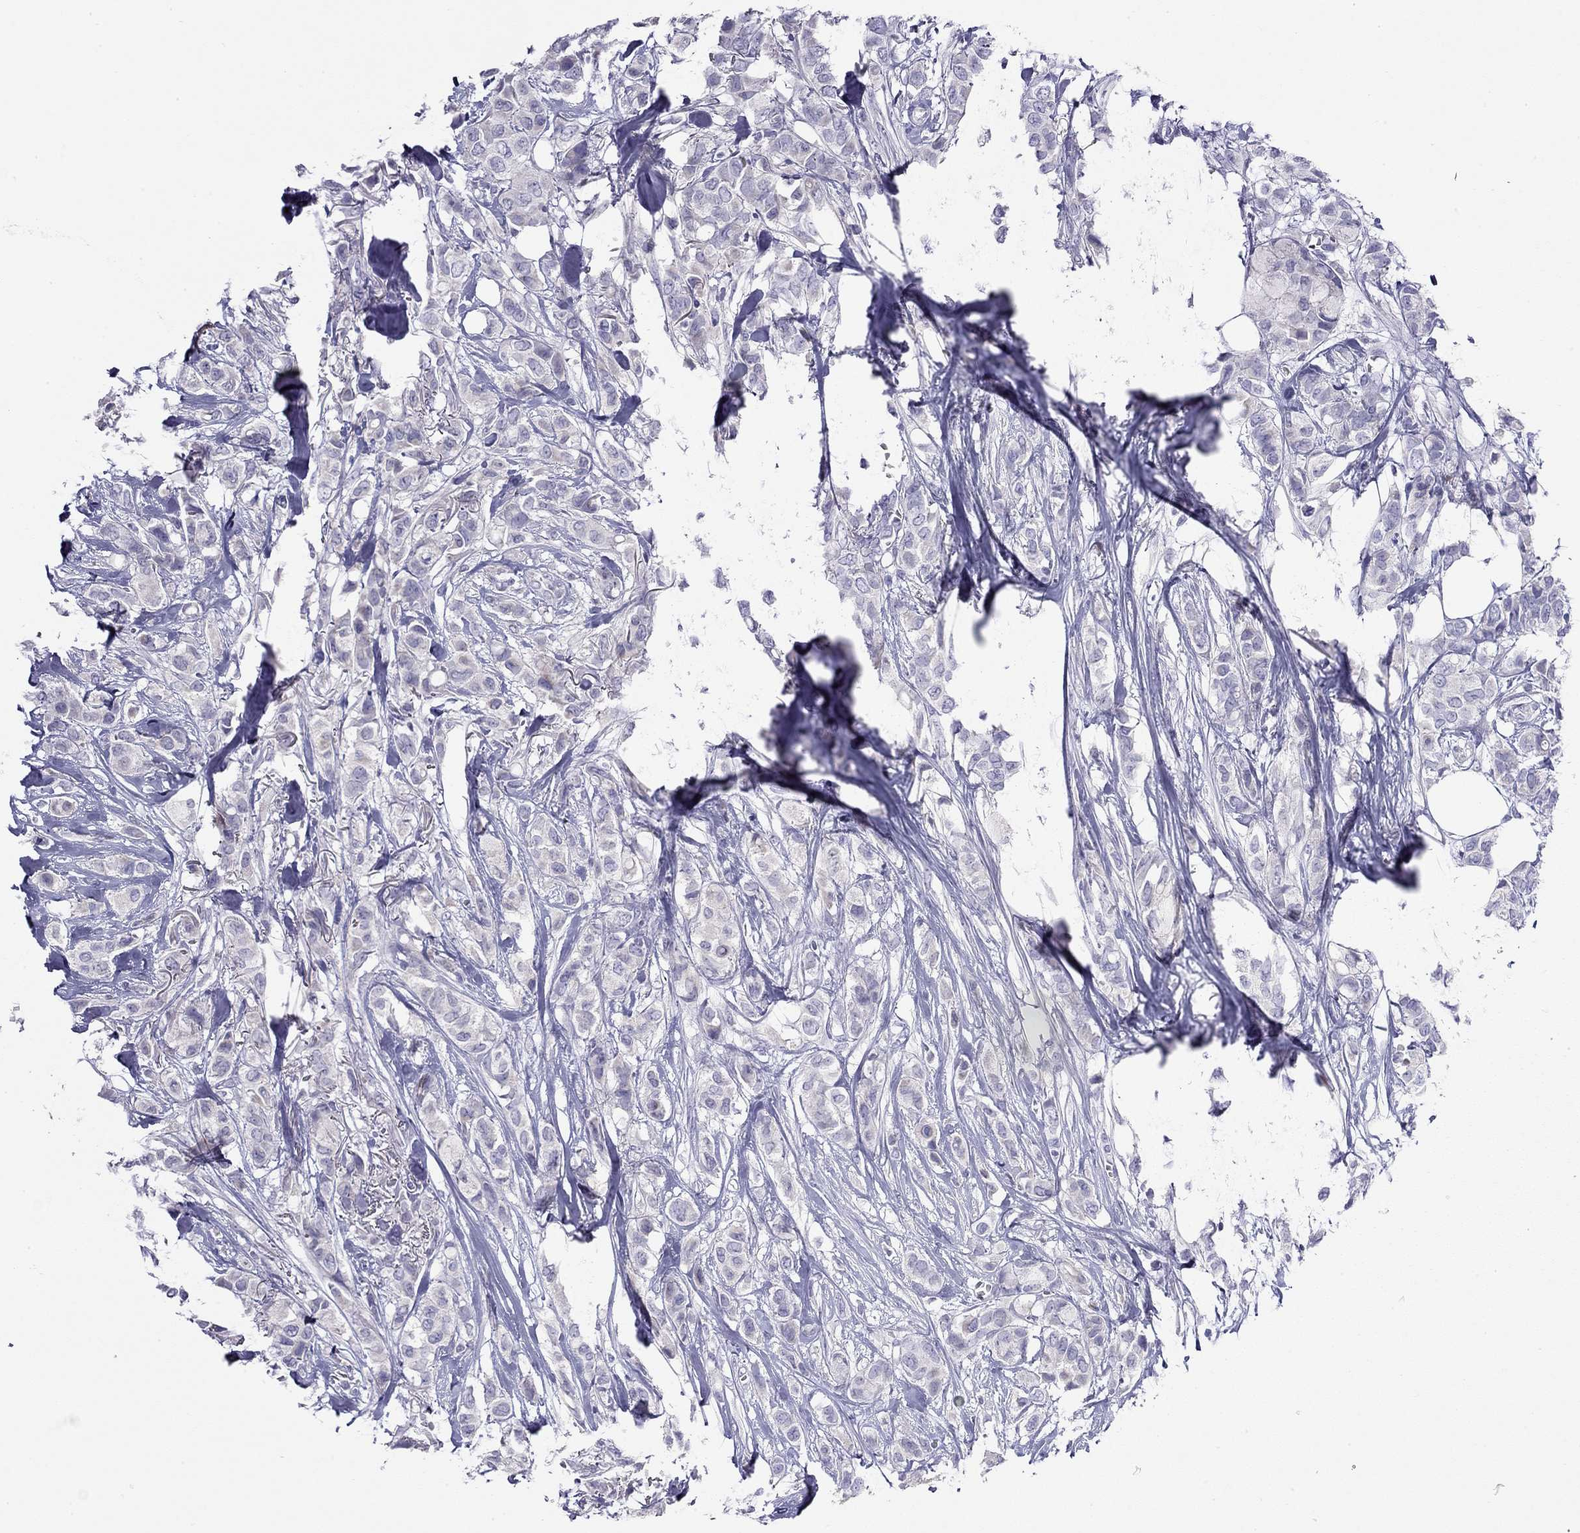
{"staining": {"intensity": "negative", "quantity": "none", "location": "none"}, "tissue": "breast cancer", "cell_type": "Tumor cells", "image_type": "cancer", "snomed": [{"axis": "morphology", "description": "Duct carcinoma"}, {"axis": "topography", "description": "Breast"}], "caption": "Immunohistochemistry image of human infiltrating ductal carcinoma (breast) stained for a protein (brown), which reveals no staining in tumor cells.", "gene": "CPNE4", "patient": {"sex": "female", "age": 85}}